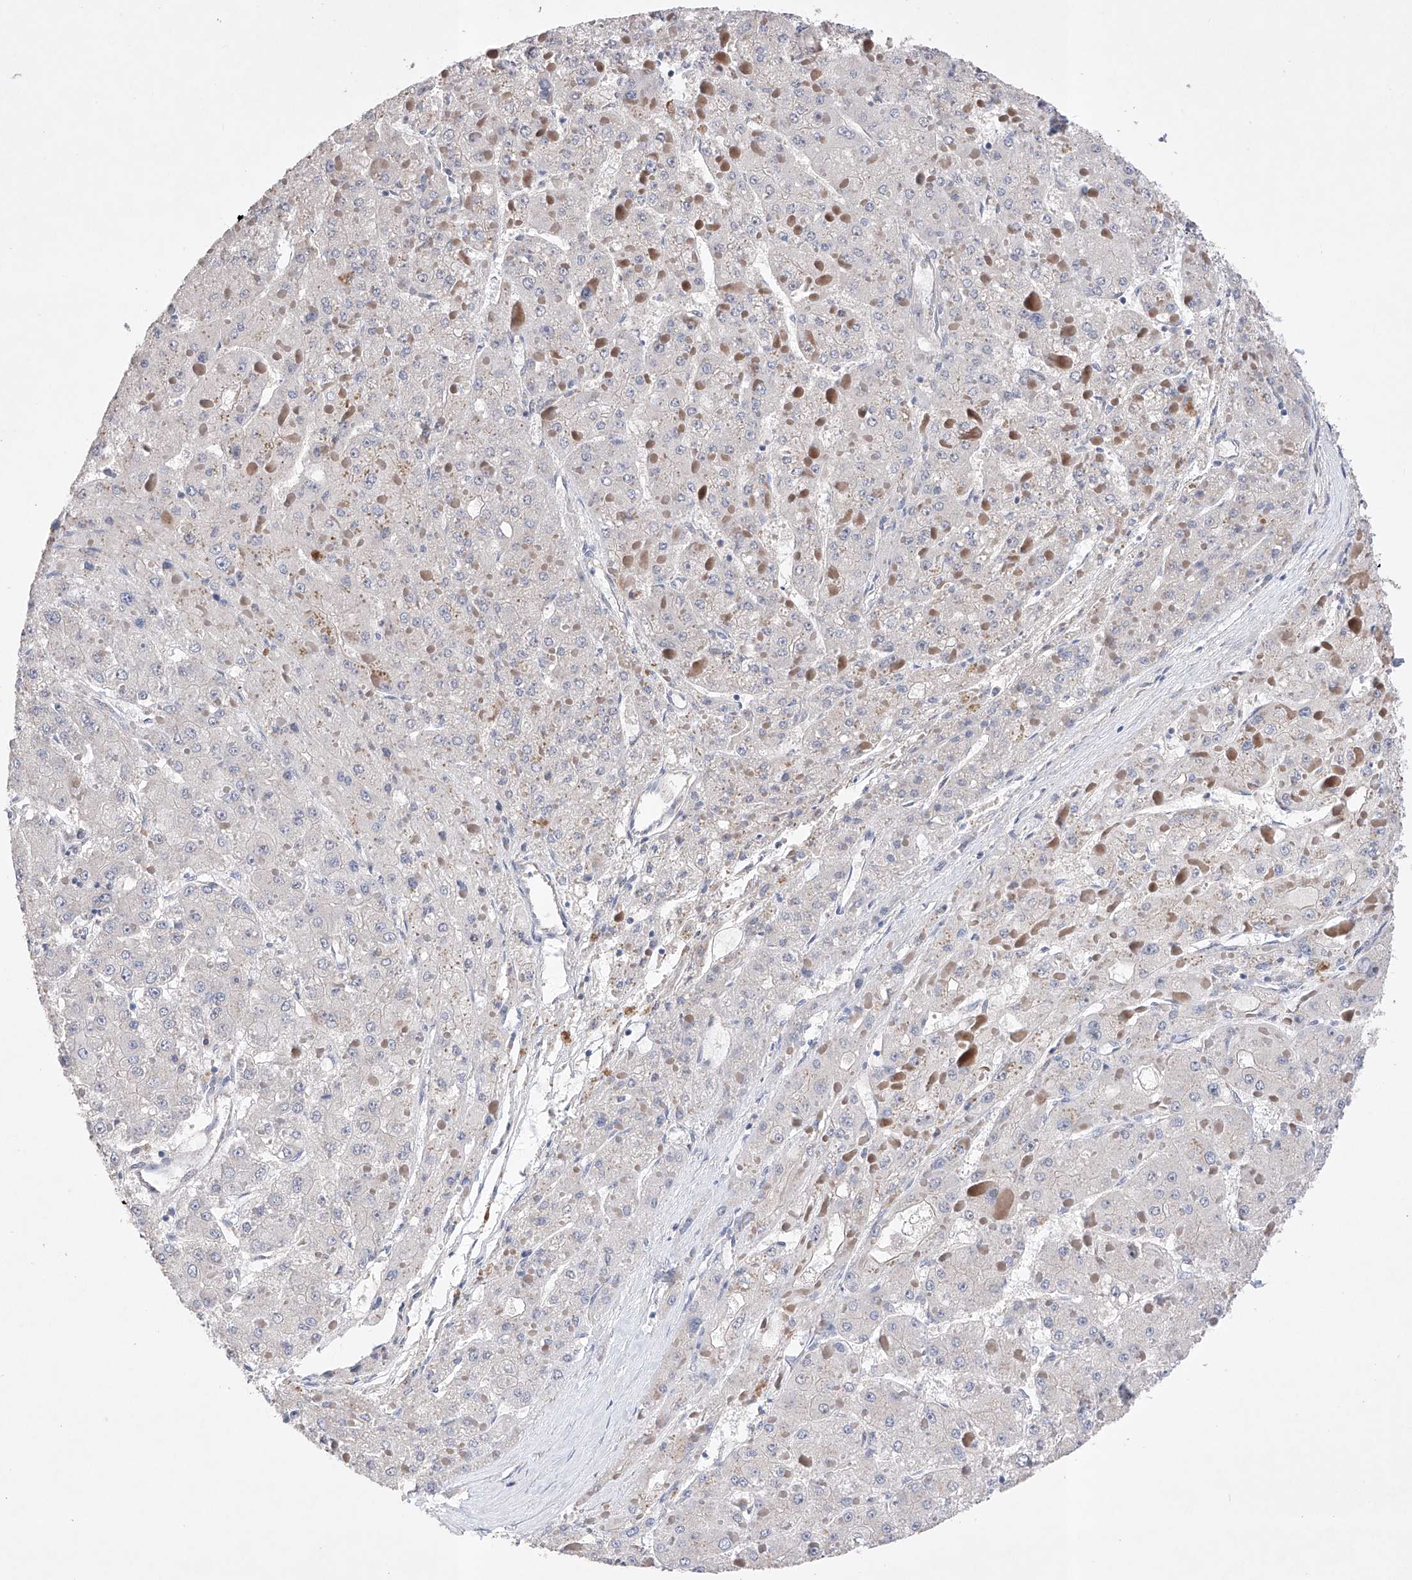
{"staining": {"intensity": "negative", "quantity": "none", "location": "none"}, "tissue": "liver cancer", "cell_type": "Tumor cells", "image_type": "cancer", "snomed": [{"axis": "morphology", "description": "Carcinoma, Hepatocellular, NOS"}, {"axis": "topography", "description": "Liver"}], "caption": "DAB (3,3'-diaminobenzidine) immunohistochemical staining of human liver hepatocellular carcinoma shows no significant staining in tumor cells.", "gene": "AFG1L", "patient": {"sex": "female", "age": 73}}